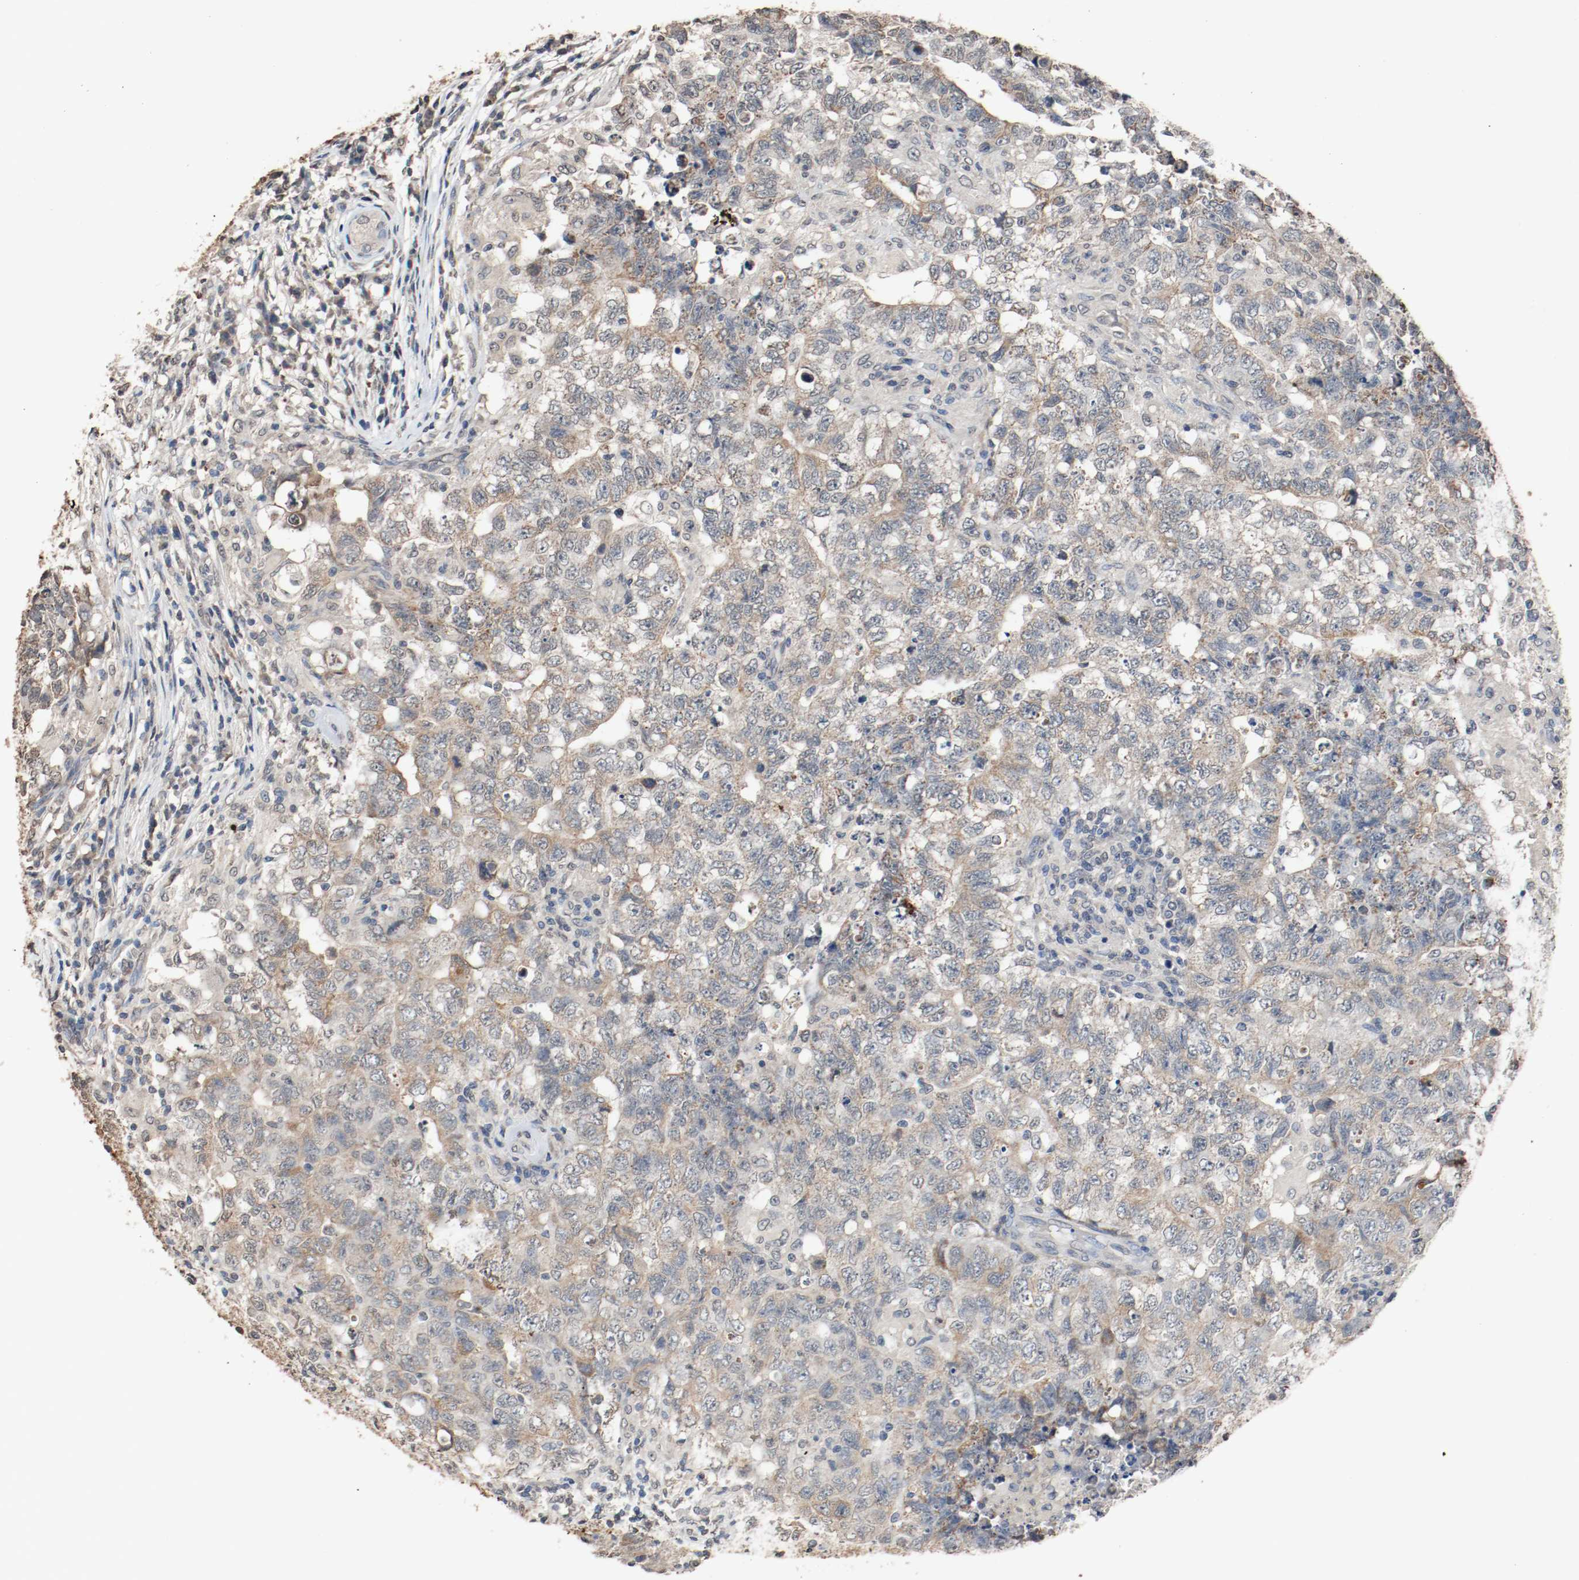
{"staining": {"intensity": "moderate", "quantity": "25%-75%", "location": "cytoplasmic/membranous"}, "tissue": "testis cancer", "cell_type": "Tumor cells", "image_type": "cancer", "snomed": [{"axis": "morphology", "description": "Carcinoma, Embryonal, NOS"}, {"axis": "topography", "description": "Testis"}], "caption": "This histopathology image exhibits IHC staining of testis cancer, with medium moderate cytoplasmic/membranous positivity in approximately 25%-75% of tumor cells.", "gene": "RTN4", "patient": {"sex": "male", "age": 21}}